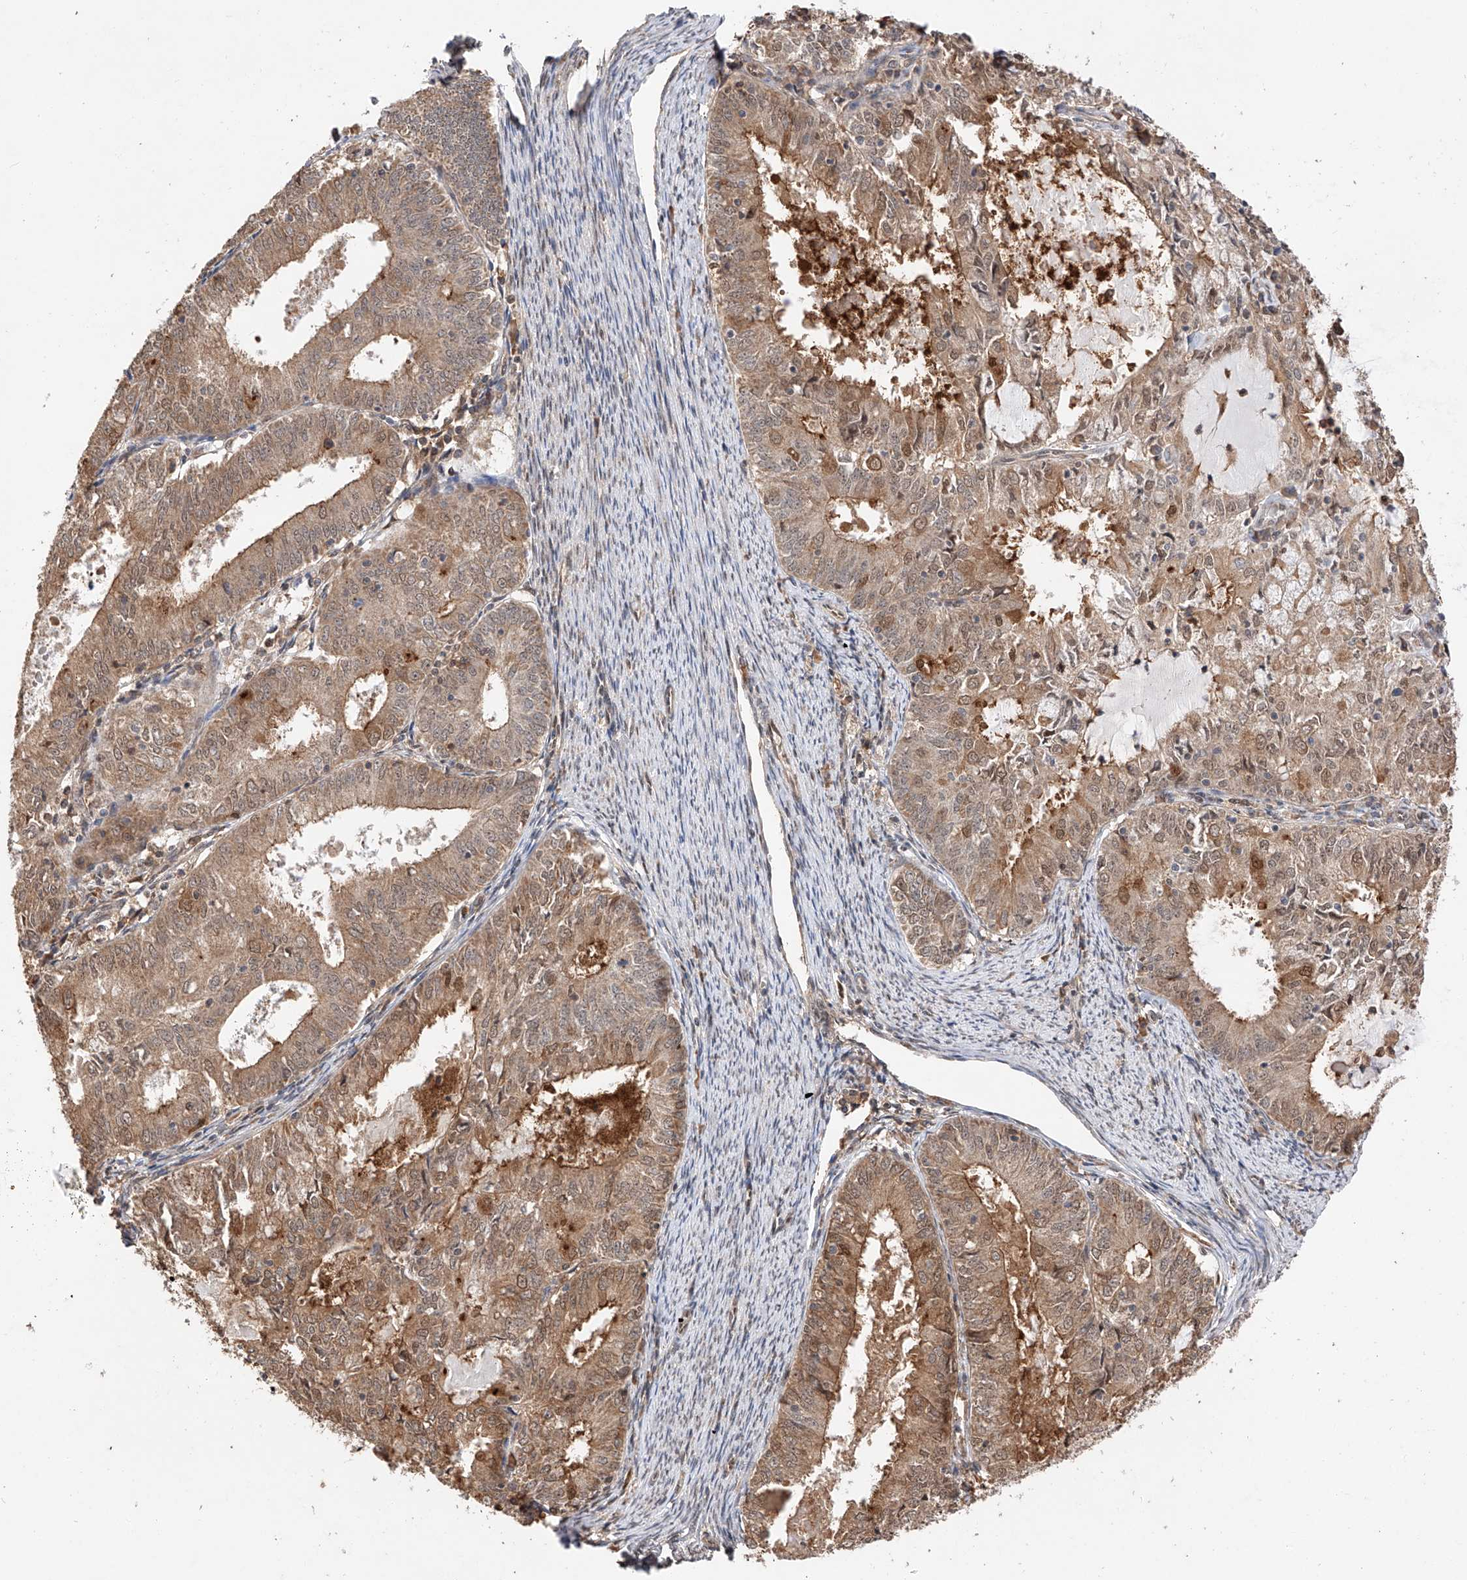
{"staining": {"intensity": "moderate", "quantity": ">75%", "location": "cytoplasmic/membranous"}, "tissue": "endometrial cancer", "cell_type": "Tumor cells", "image_type": "cancer", "snomed": [{"axis": "morphology", "description": "Adenocarcinoma, NOS"}, {"axis": "topography", "description": "Endometrium"}], "caption": "An image showing moderate cytoplasmic/membranous staining in approximately >75% of tumor cells in endometrial cancer (adenocarcinoma), as visualized by brown immunohistochemical staining.", "gene": "RILPL2", "patient": {"sex": "female", "age": 57}}